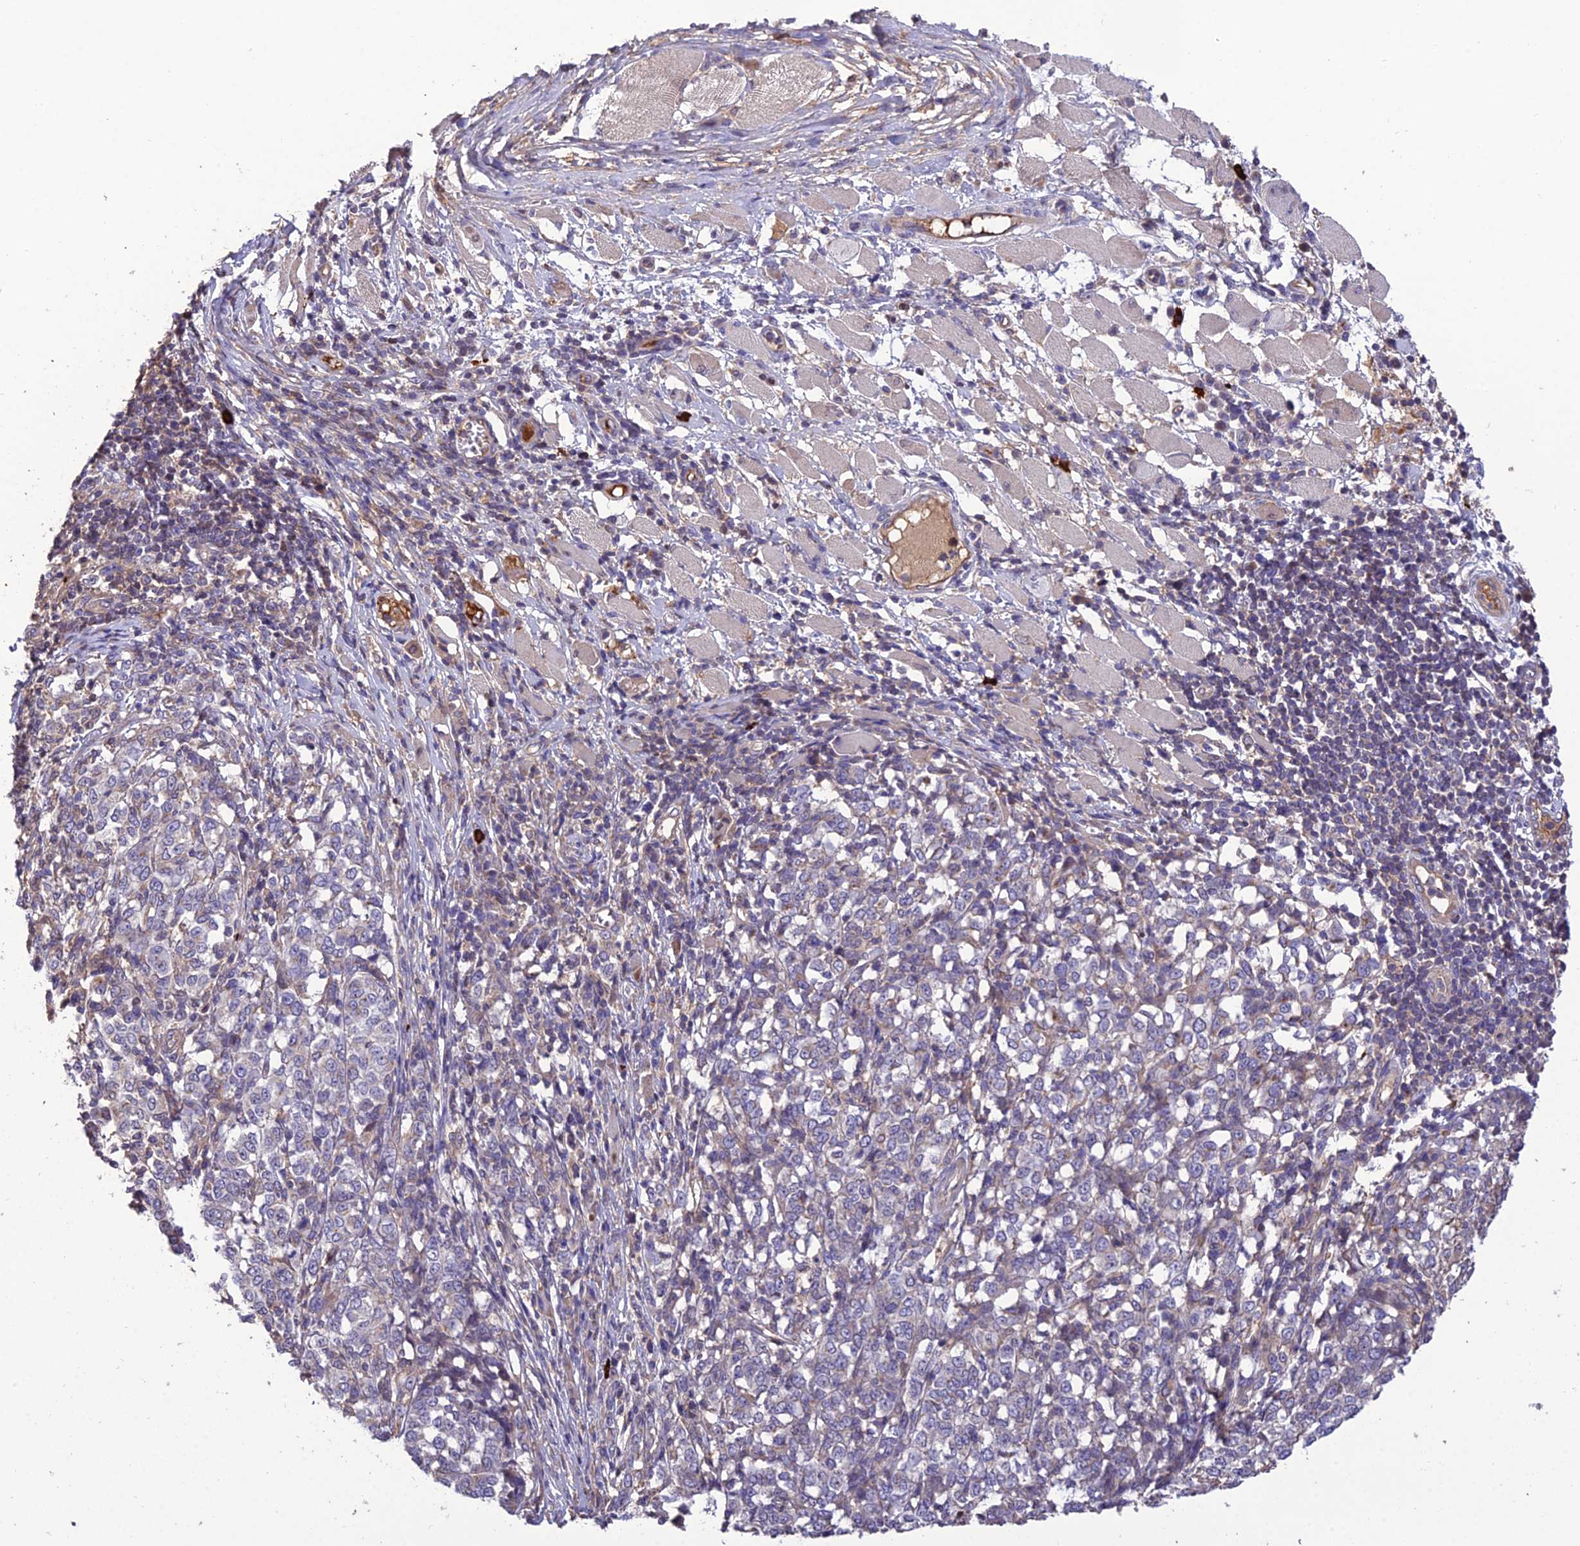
{"staining": {"intensity": "weak", "quantity": "<25%", "location": "cytoplasmic/membranous"}, "tissue": "melanoma", "cell_type": "Tumor cells", "image_type": "cancer", "snomed": [{"axis": "morphology", "description": "Malignant melanoma, NOS"}, {"axis": "topography", "description": "Skin"}], "caption": "Melanoma was stained to show a protein in brown. There is no significant positivity in tumor cells. (Brightfield microscopy of DAB IHC at high magnification).", "gene": "MIOS", "patient": {"sex": "female", "age": 72}}